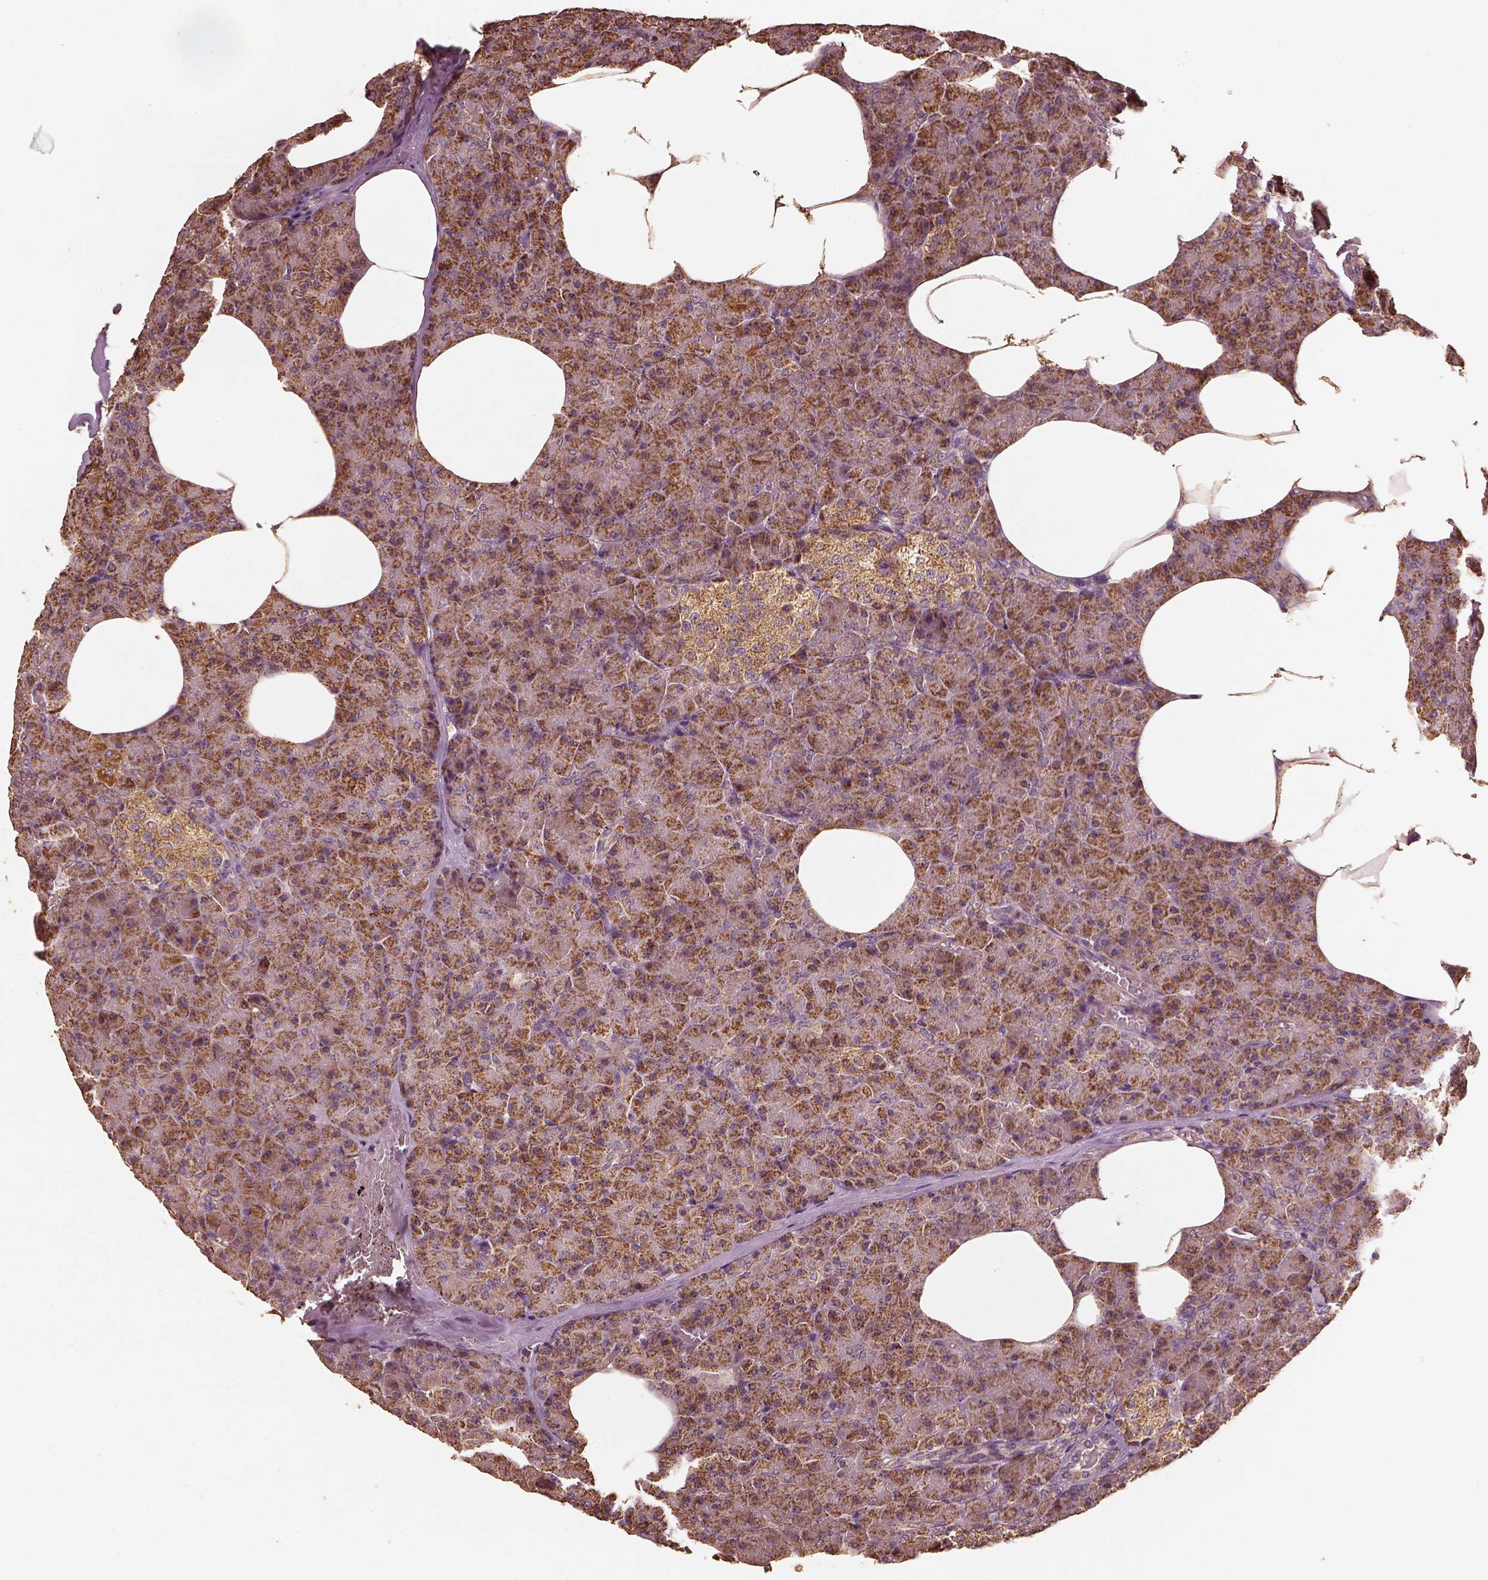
{"staining": {"intensity": "strong", "quantity": ">75%", "location": "cytoplasmic/membranous"}, "tissue": "pancreas", "cell_type": "Exocrine glandular cells", "image_type": "normal", "snomed": [{"axis": "morphology", "description": "Normal tissue, NOS"}, {"axis": "topography", "description": "Pancreas"}], "caption": "Exocrine glandular cells show high levels of strong cytoplasmic/membranous staining in about >75% of cells in unremarkable pancreas.", "gene": "PTGES2", "patient": {"sex": "female", "age": 45}}